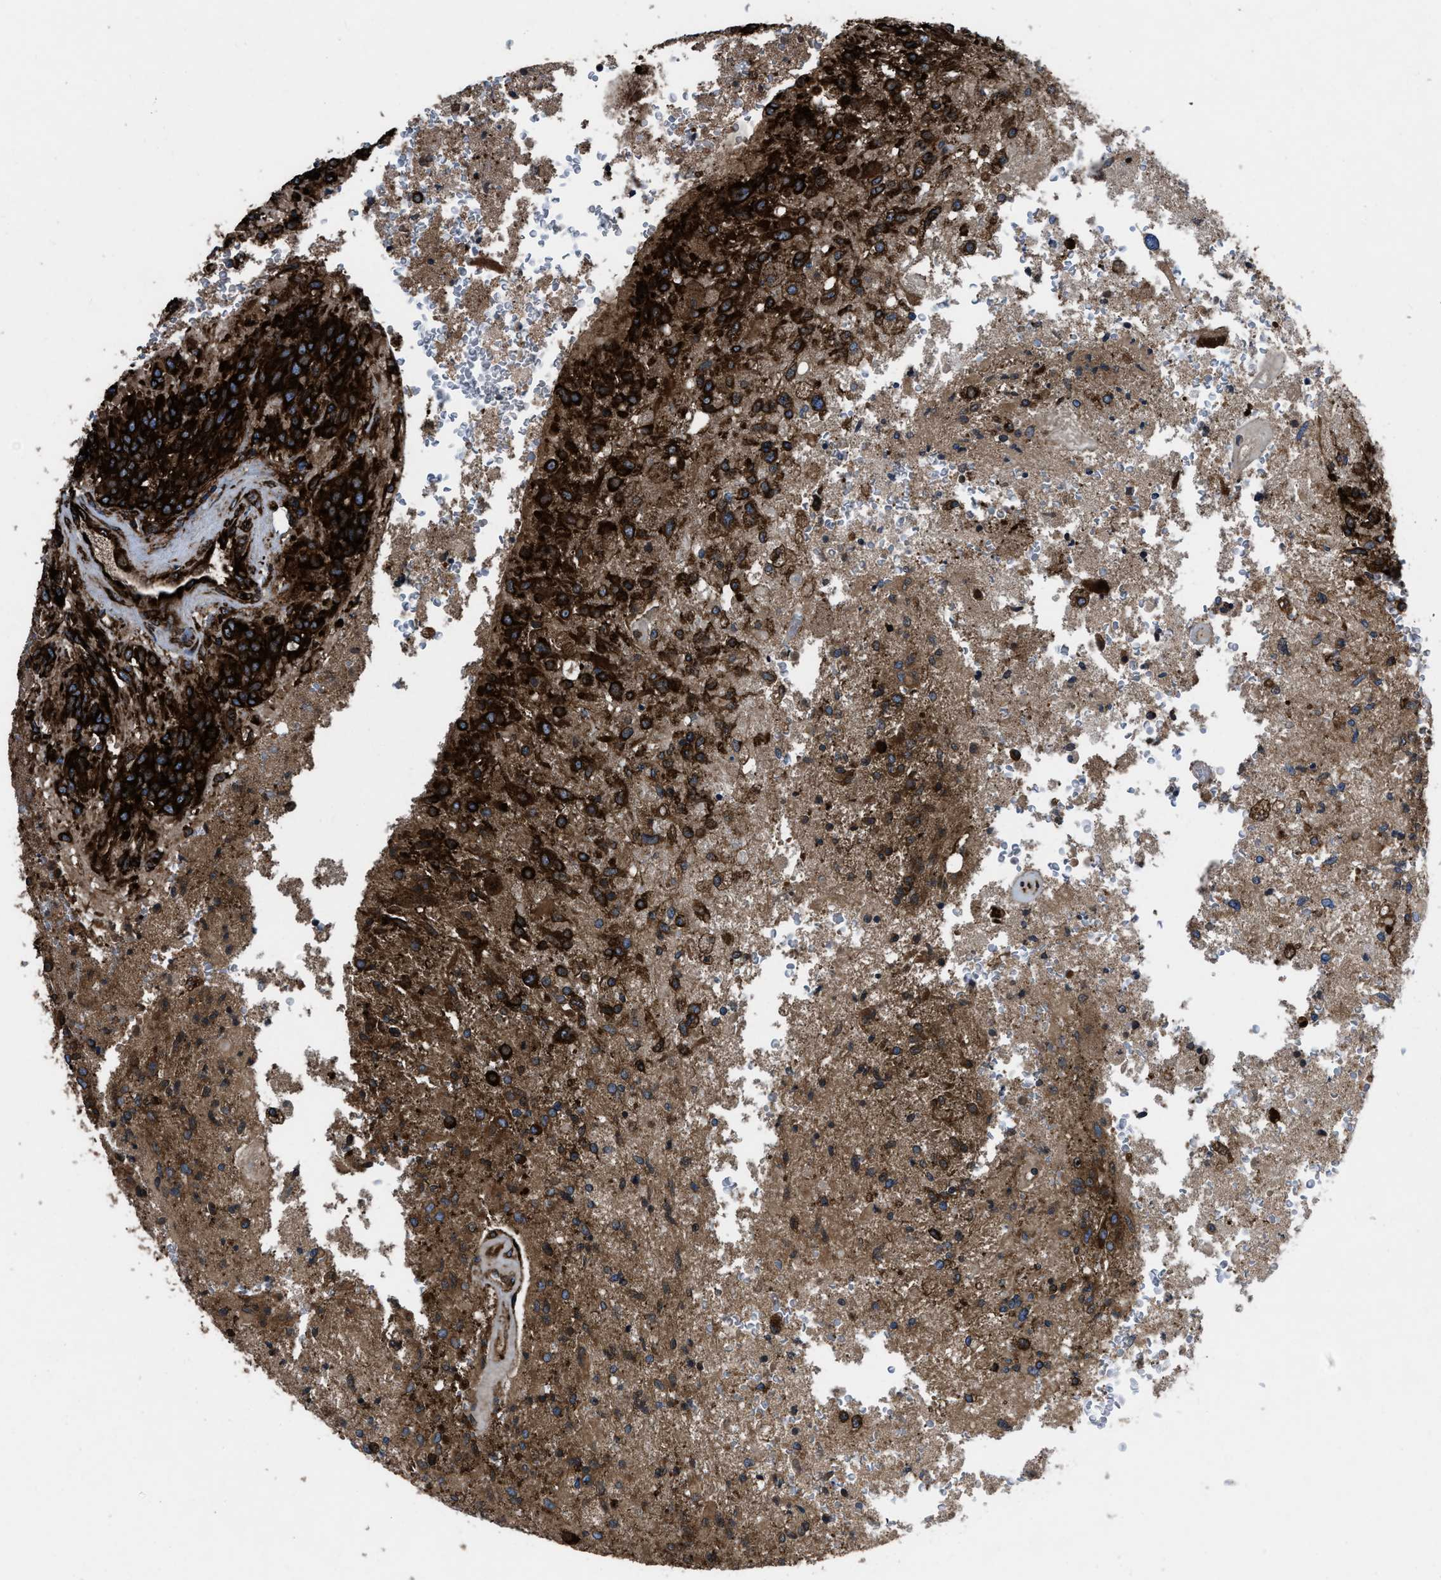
{"staining": {"intensity": "strong", "quantity": ">75%", "location": "cytoplasmic/membranous"}, "tissue": "glioma", "cell_type": "Tumor cells", "image_type": "cancer", "snomed": [{"axis": "morphology", "description": "Normal tissue, NOS"}, {"axis": "morphology", "description": "Glioma, malignant, High grade"}, {"axis": "topography", "description": "Cerebral cortex"}], "caption": "Glioma was stained to show a protein in brown. There is high levels of strong cytoplasmic/membranous expression in about >75% of tumor cells. The protein of interest is shown in brown color, while the nuclei are stained blue.", "gene": "CAPRIN1", "patient": {"sex": "male", "age": 77}}